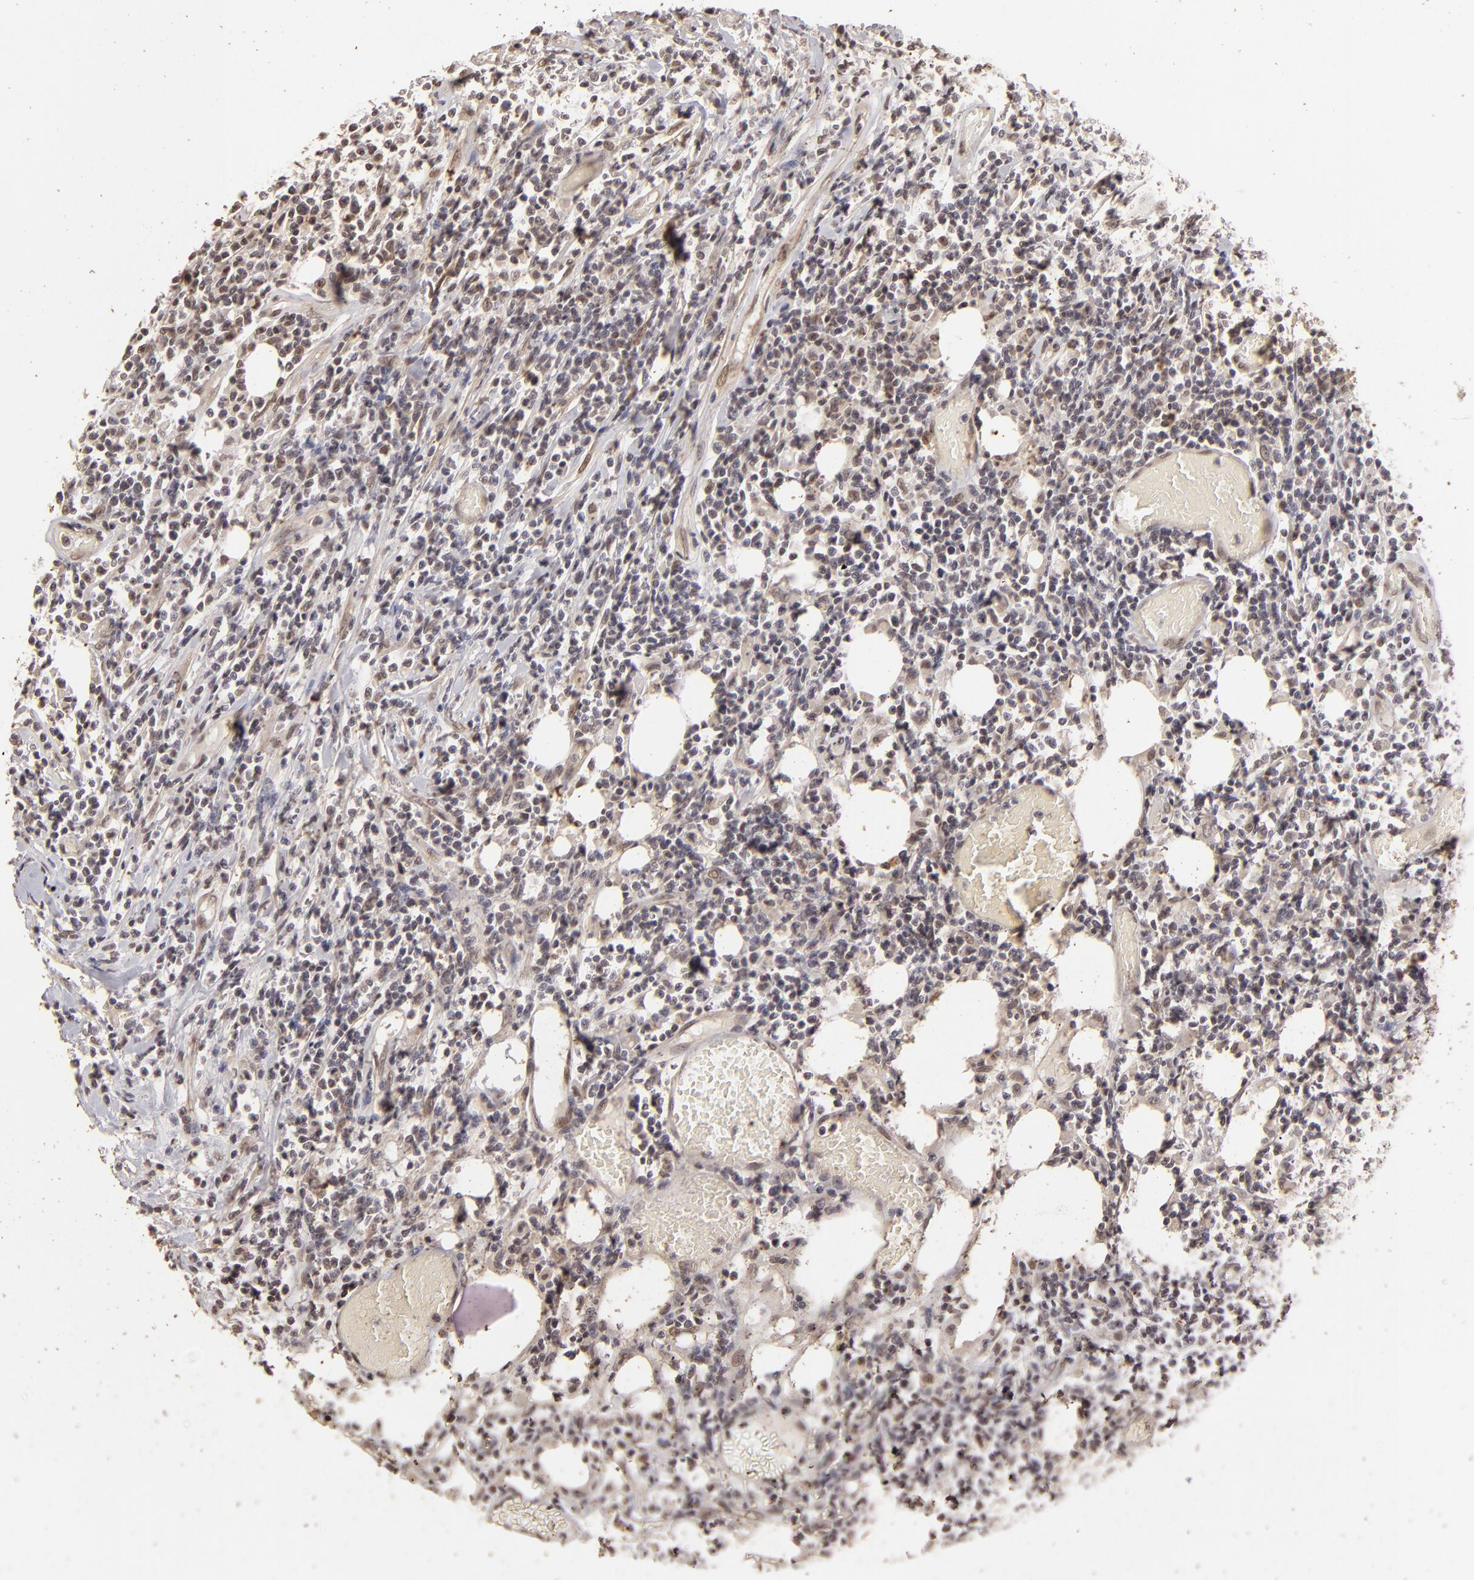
{"staining": {"intensity": "weak", "quantity": "<25%", "location": "cytoplasmic/membranous"}, "tissue": "lymphoma", "cell_type": "Tumor cells", "image_type": "cancer", "snomed": [{"axis": "morphology", "description": "Malignant lymphoma, non-Hodgkin's type, High grade"}, {"axis": "topography", "description": "Colon"}], "caption": "An immunohistochemistry (IHC) image of high-grade malignant lymphoma, non-Hodgkin's type is shown. There is no staining in tumor cells of high-grade malignant lymphoma, non-Hodgkin's type. The staining is performed using DAB (3,3'-diaminobenzidine) brown chromogen with nuclei counter-stained in using hematoxylin.", "gene": "DFFA", "patient": {"sex": "male", "age": 82}}